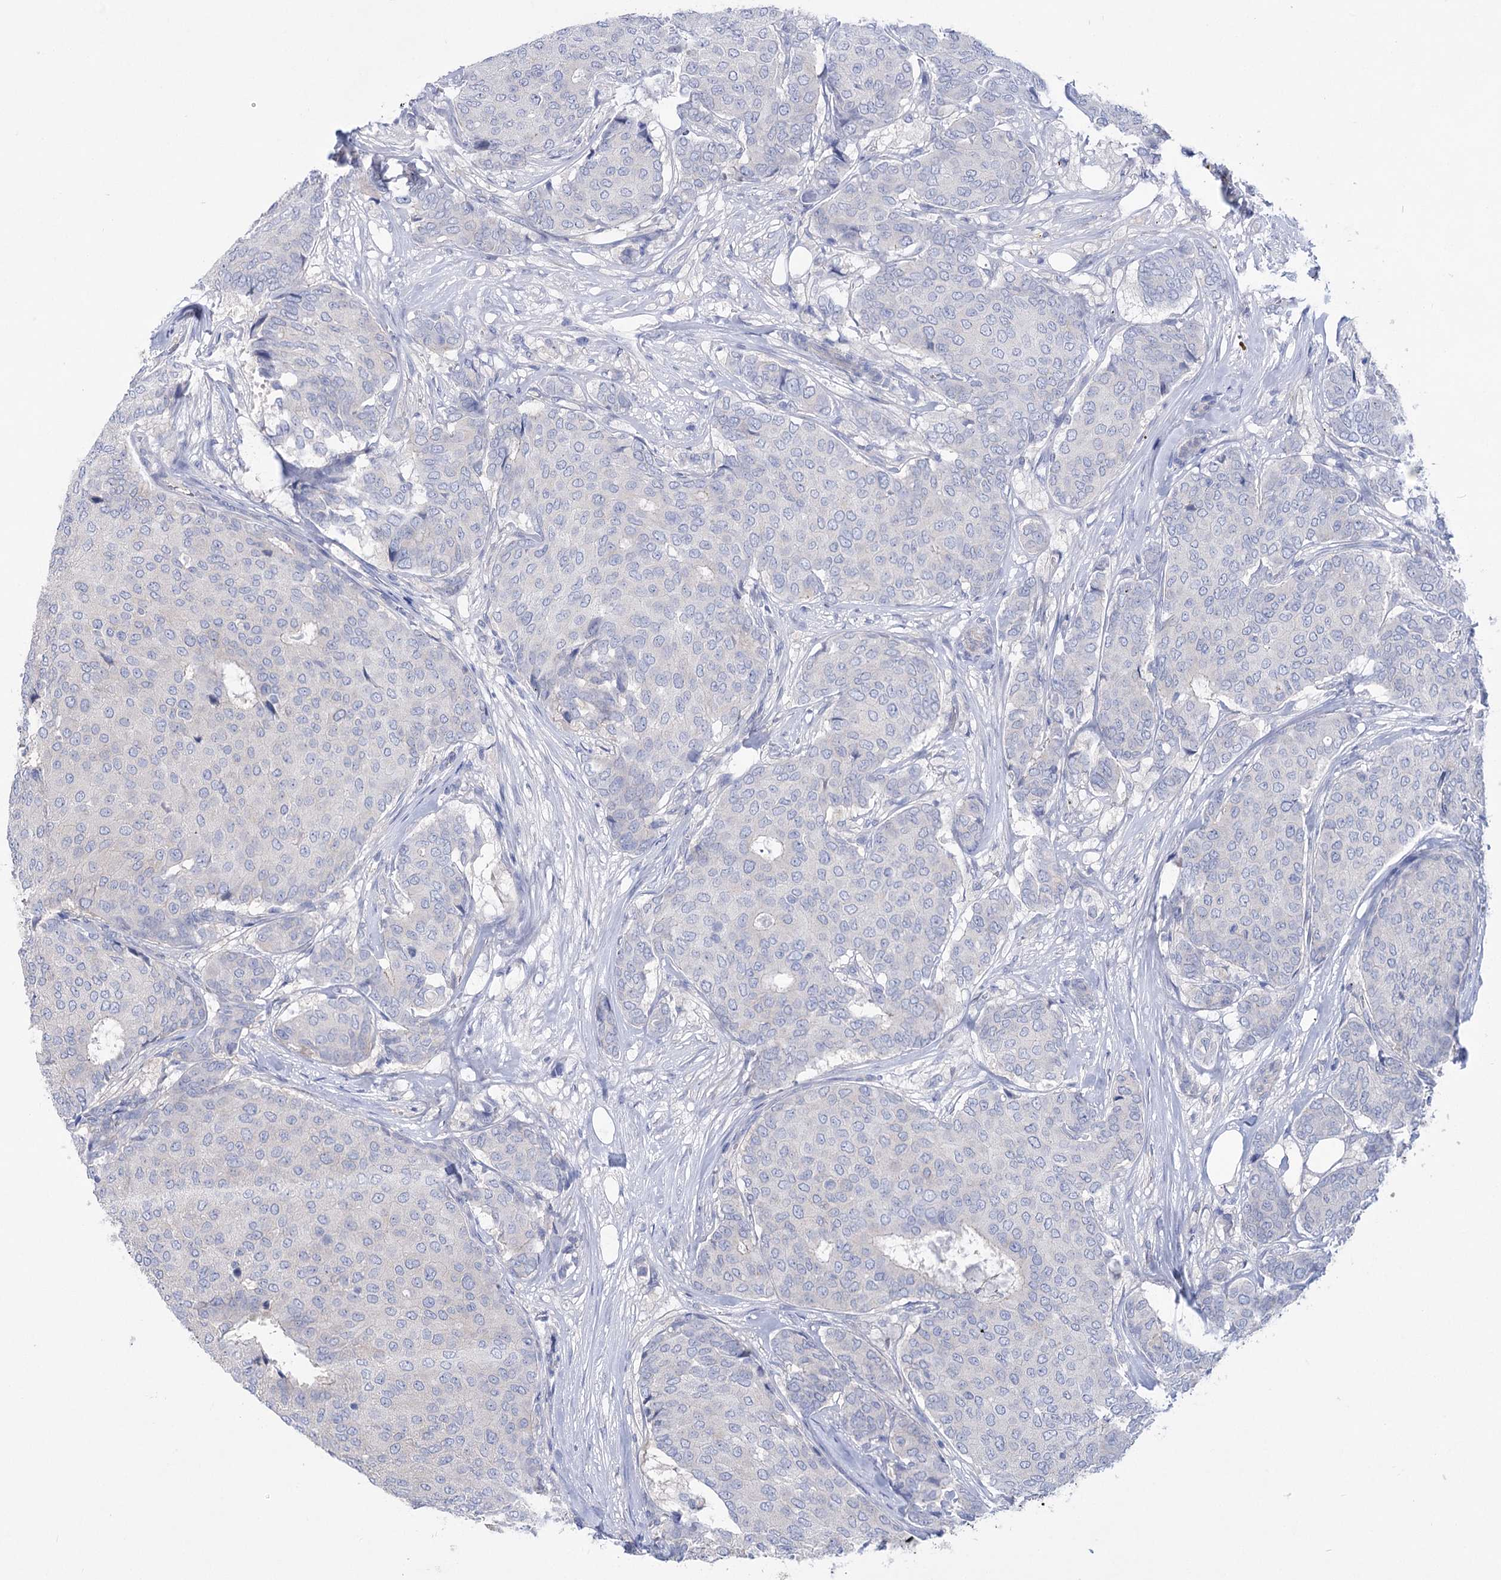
{"staining": {"intensity": "negative", "quantity": "none", "location": "none"}, "tissue": "breast cancer", "cell_type": "Tumor cells", "image_type": "cancer", "snomed": [{"axis": "morphology", "description": "Duct carcinoma"}, {"axis": "topography", "description": "Breast"}], "caption": "This is an immunohistochemistry micrograph of human breast cancer. There is no positivity in tumor cells.", "gene": "LRRC34", "patient": {"sex": "female", "age": 75}}